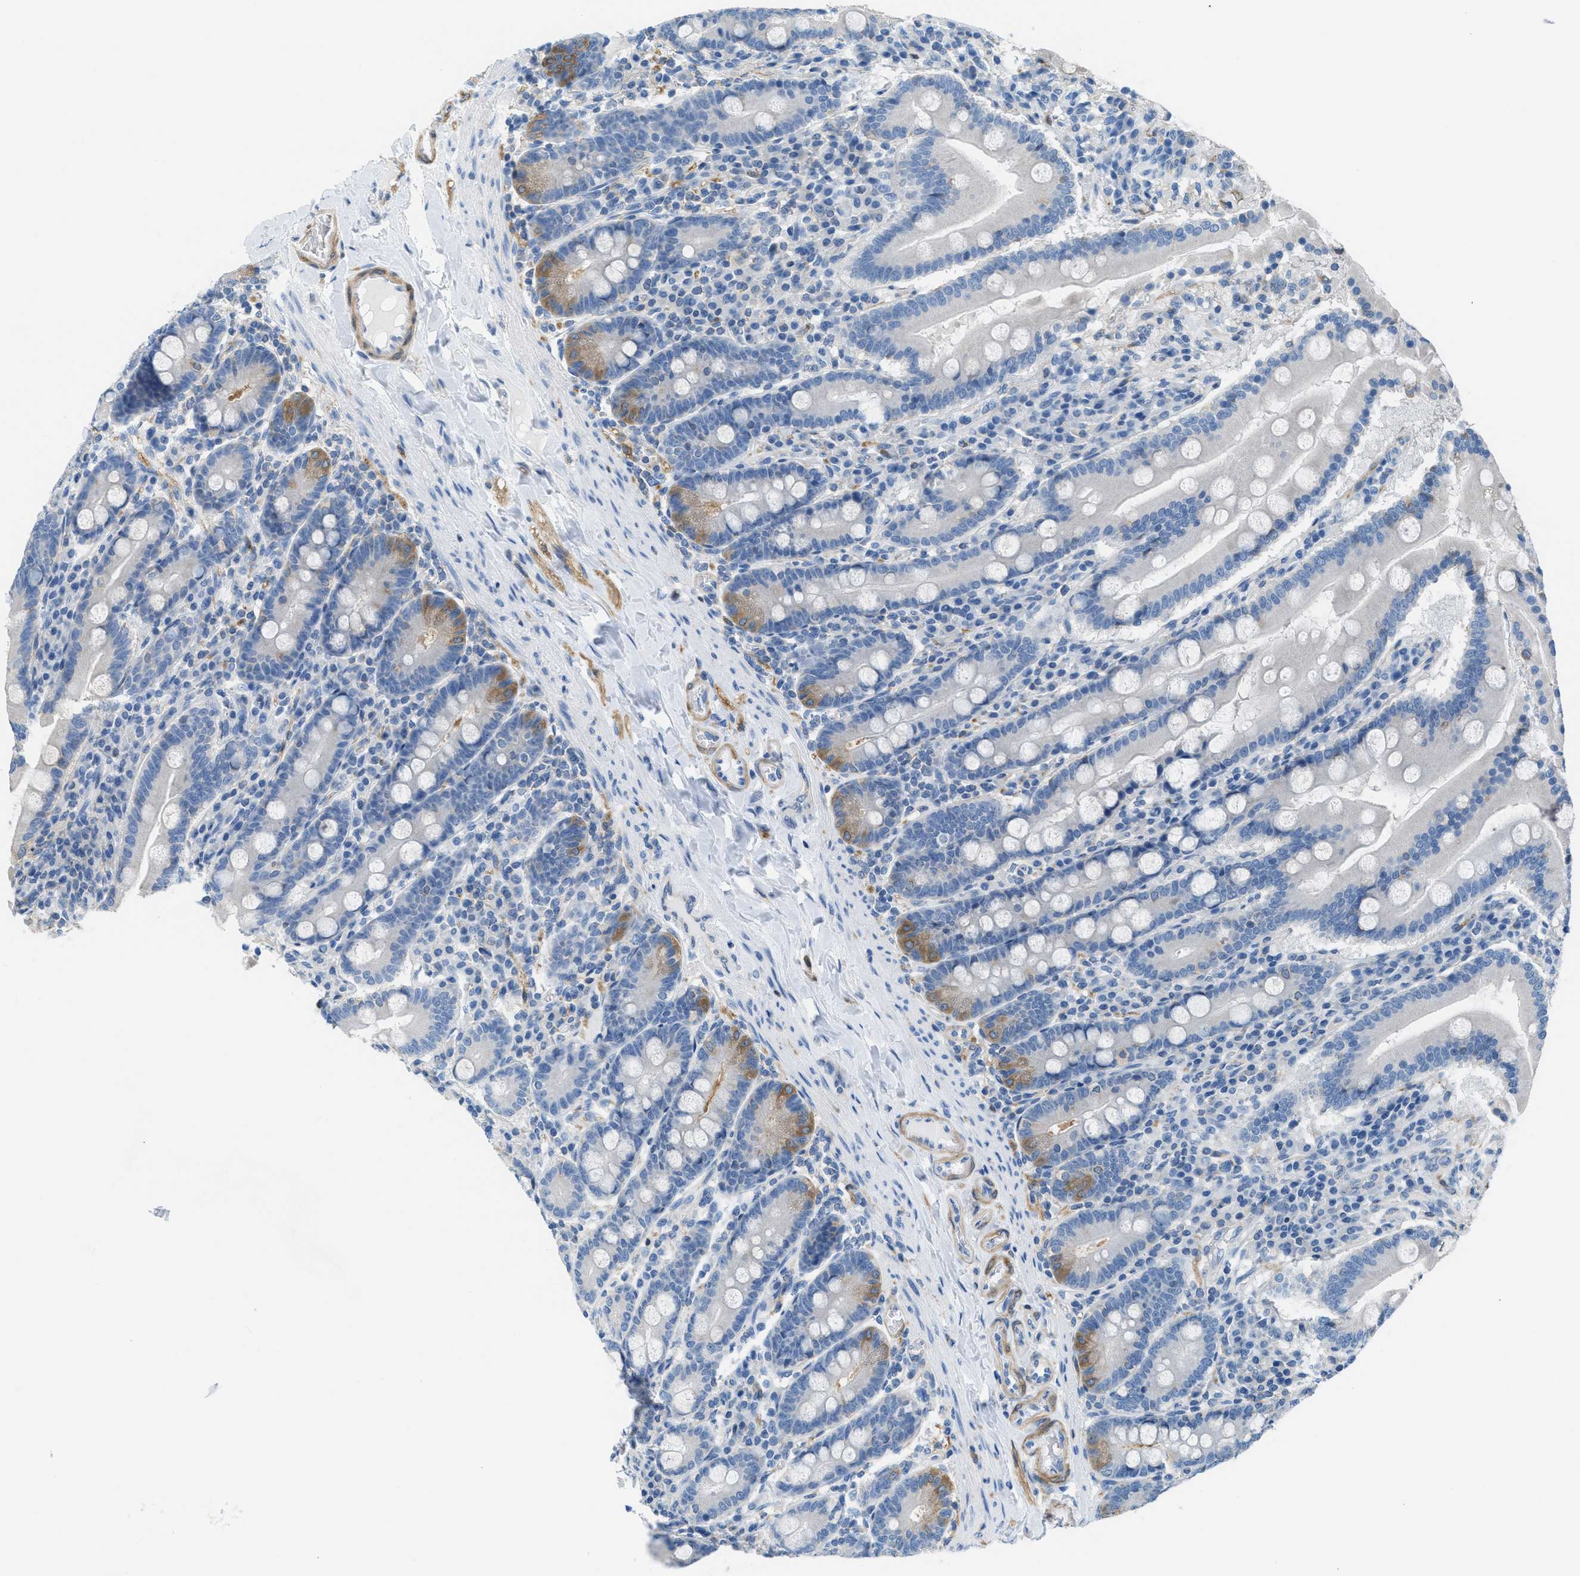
{"staining": {"intensity": "moderate", "quantity": "<25%", "location": "cytoplasmic/membranous"}, "tissue": "duodenum", "cell_type": "Glandular cells", "image_type": "normal", "snomed": [{"axis": "morphology", "description": "Normal tissue, NOS"}, {"axis": "topography", "description": "Duodenum"}], "caption": "About <25% of glandular cells in normal human duodenum demonstrate moderate cytoplasmic/membranous protein staining as visualized by brown immunohistochemical staining.", "gene": "MAPRE2", "patient": {"sex": "male", "age": 50}}